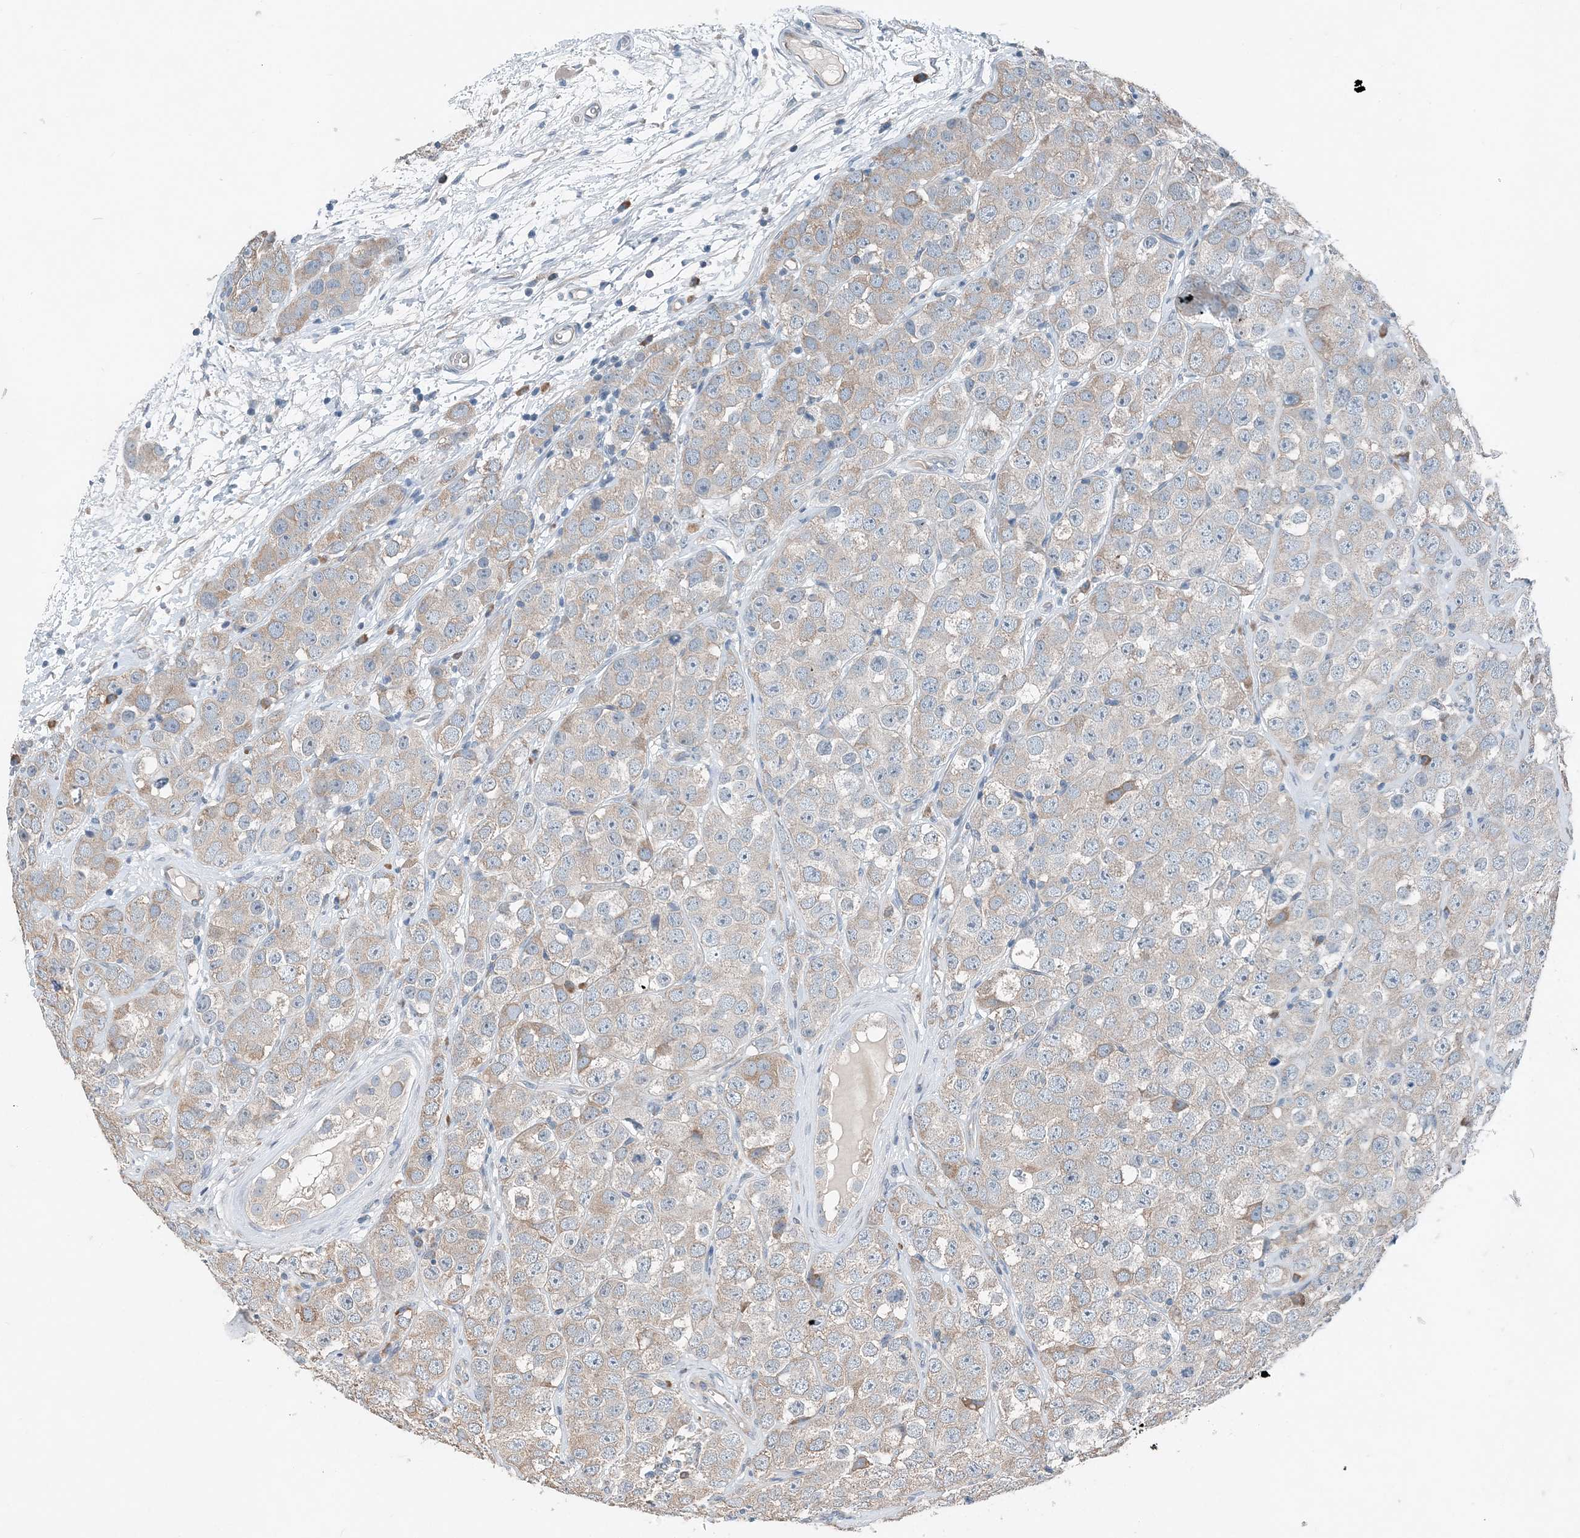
{"staining": {"intensity": "weak", "quantity": "<25%", "location": "cytoplasmic/membranous"}, "tissue": "testis cancer", "cell_type": "Tumor cells", "image_type": "cancer", "snomed": [{"axis": "morphology", "description": "Seminoma, NOS"}, {"axis": "topography", "description": "Testis"}], "caption": "Tumor cells are negative for brown protein staining in testis seminoma.", "gene": "EEF1A2", "patient": {"sex": "male", "age": 28}}